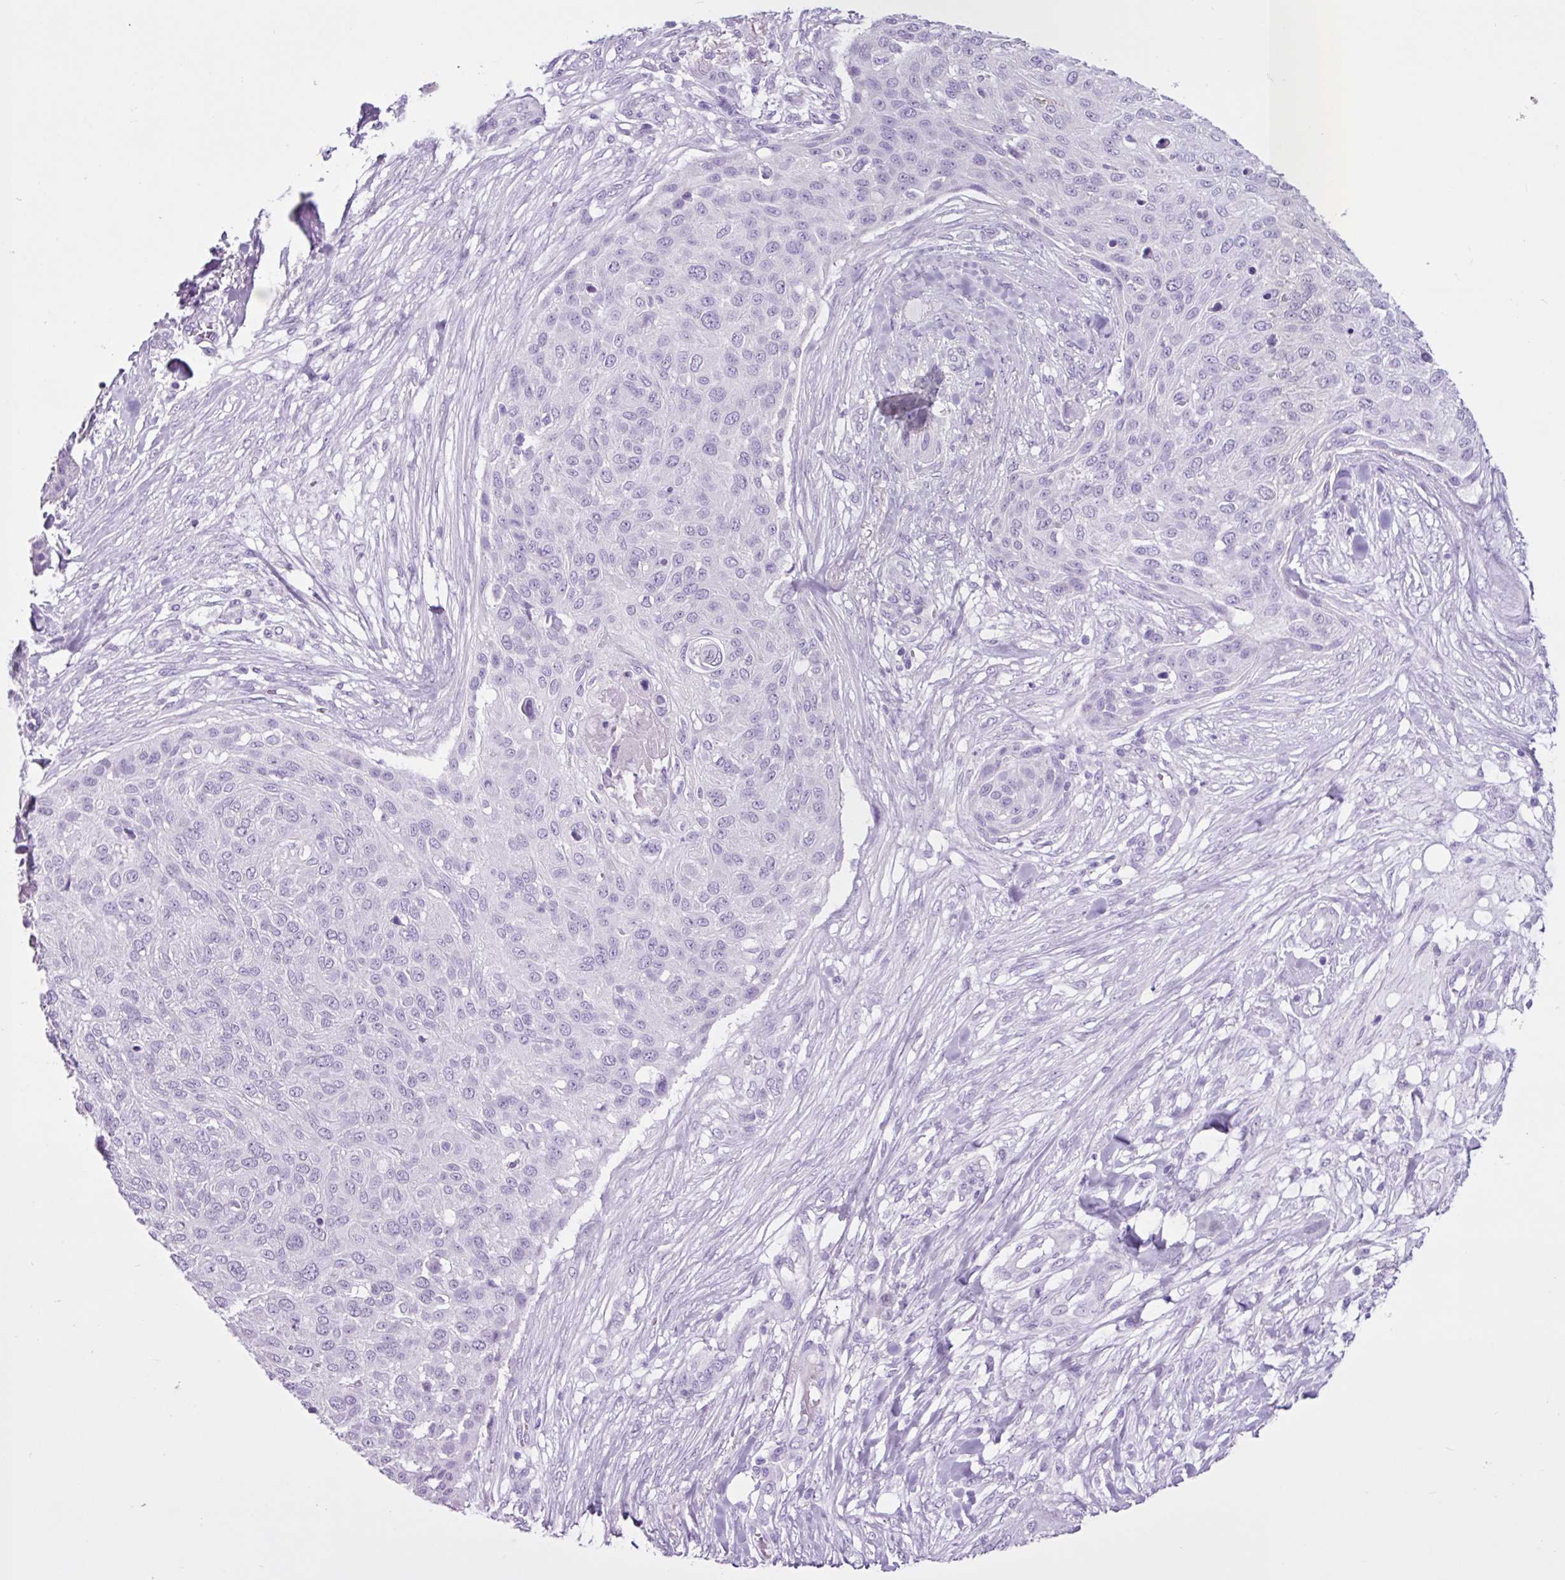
{"staining": {"intensity": "negative", "quantity": "none", "location": "none"}, "tissue": "skin cancer", "cell_type": "Tumor cells", "image_type": "cancer", "snomed": [{"axis": "morphology", "description": "Squamous cell carcinoma, NOS"}, {"axis": "topography", "description": "Skin"}], "caption": "The photomicrograph reveals no significant staining in tumor cells of skin squamous cell carcinoma.", "gene": "PGR", "patient": {"sex": "female", "age": 87}}